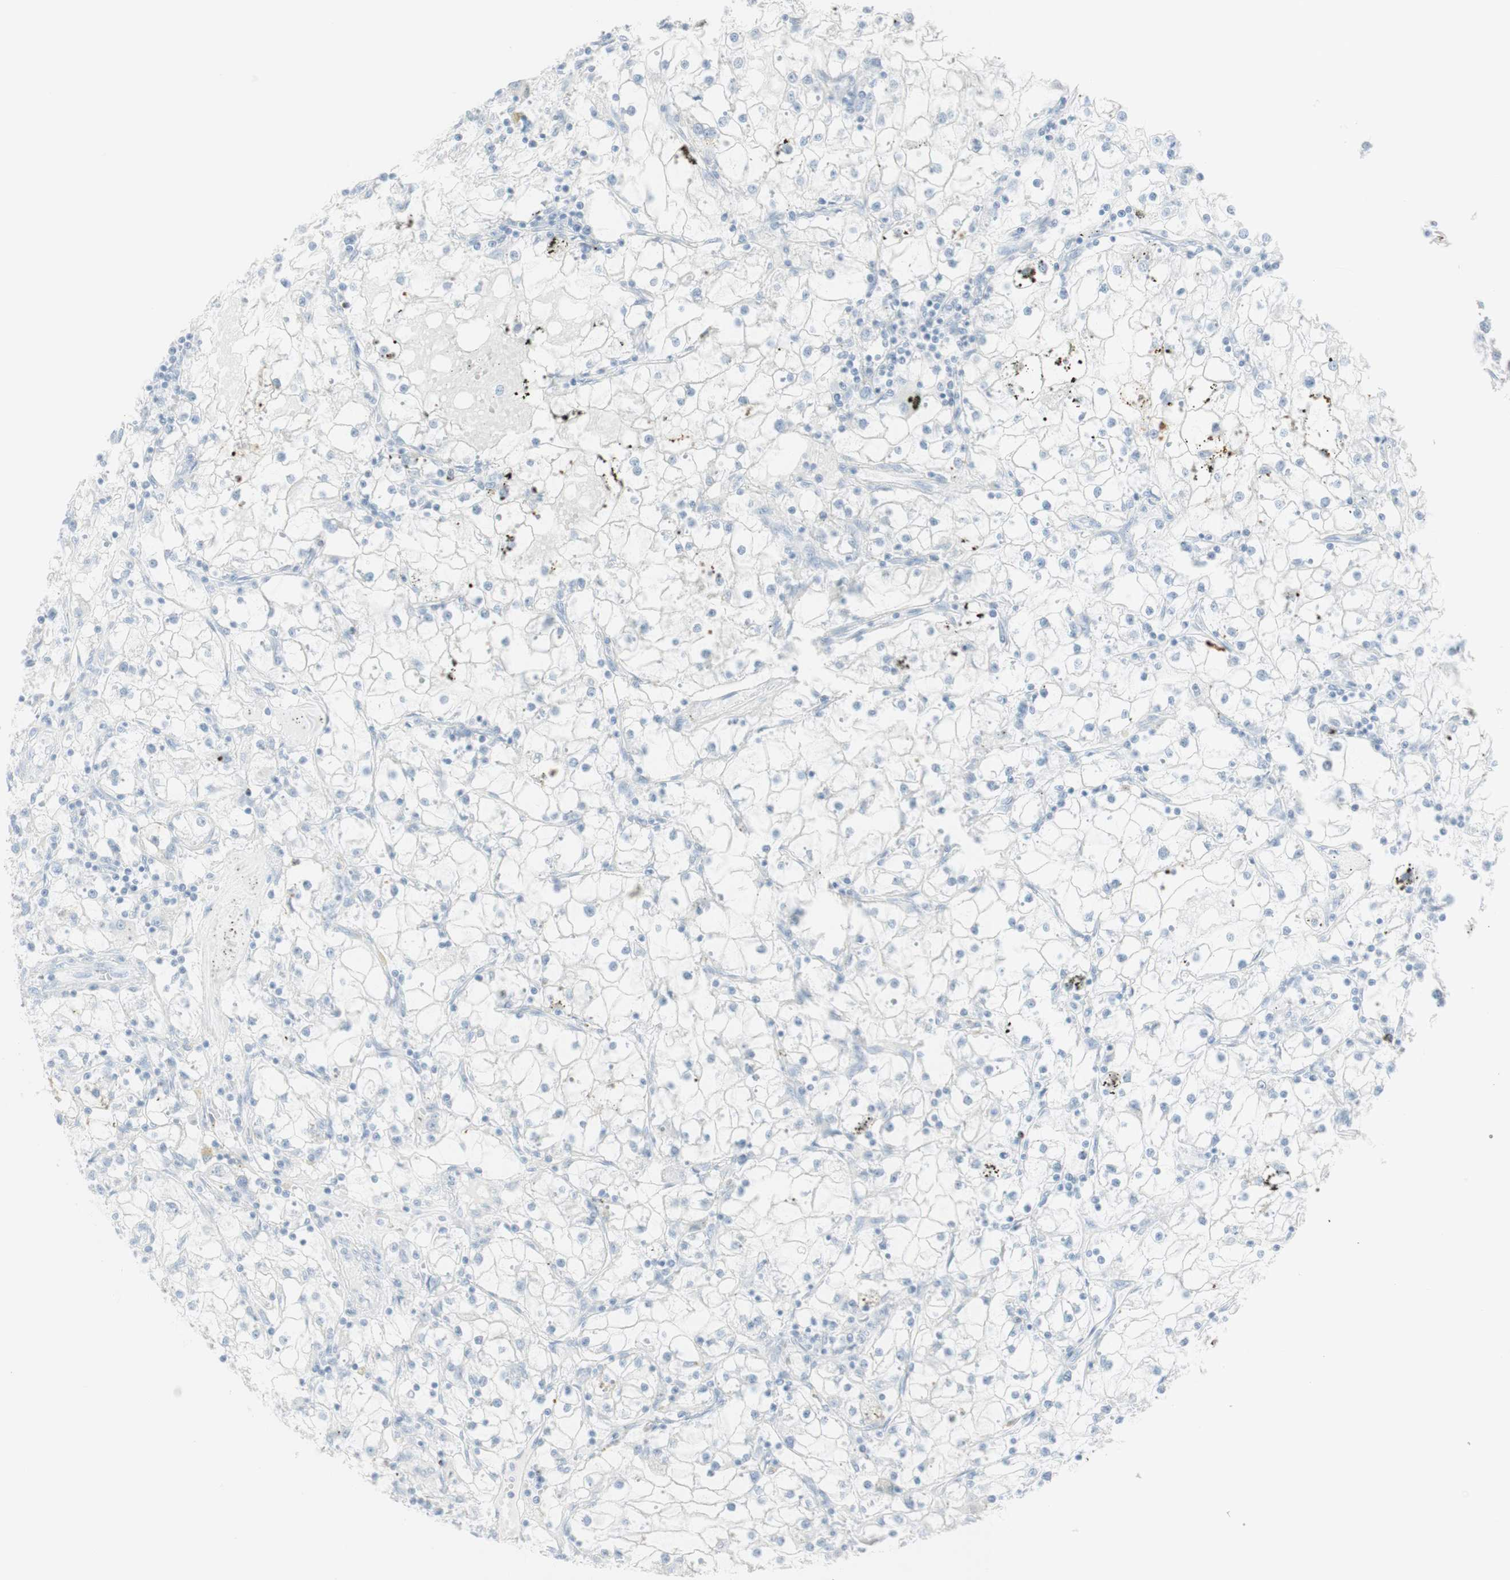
{"staining": {"intensity": "strong", "quantity": "<25%", "location": "cytoplasmic/membranous"}, "tissue": "renal cancer", "cell_type": "Tumor cells", "image_type": "cancer", "snomed": [{"axis": "morphology", "description": "Adenocarcinoma, NOS"}, {"axis": "topography", "description": "Kidney"}], "caption": "A brown stain shows strong cytoplasmic/membranous expression of a protein in human renal adenocarcinoma tumor cells. (DAB IHC, brown staining for protein, blue staining for nuclei).", "gene": "NAPSA", "patient": {"sex": "male", "age": 56}}